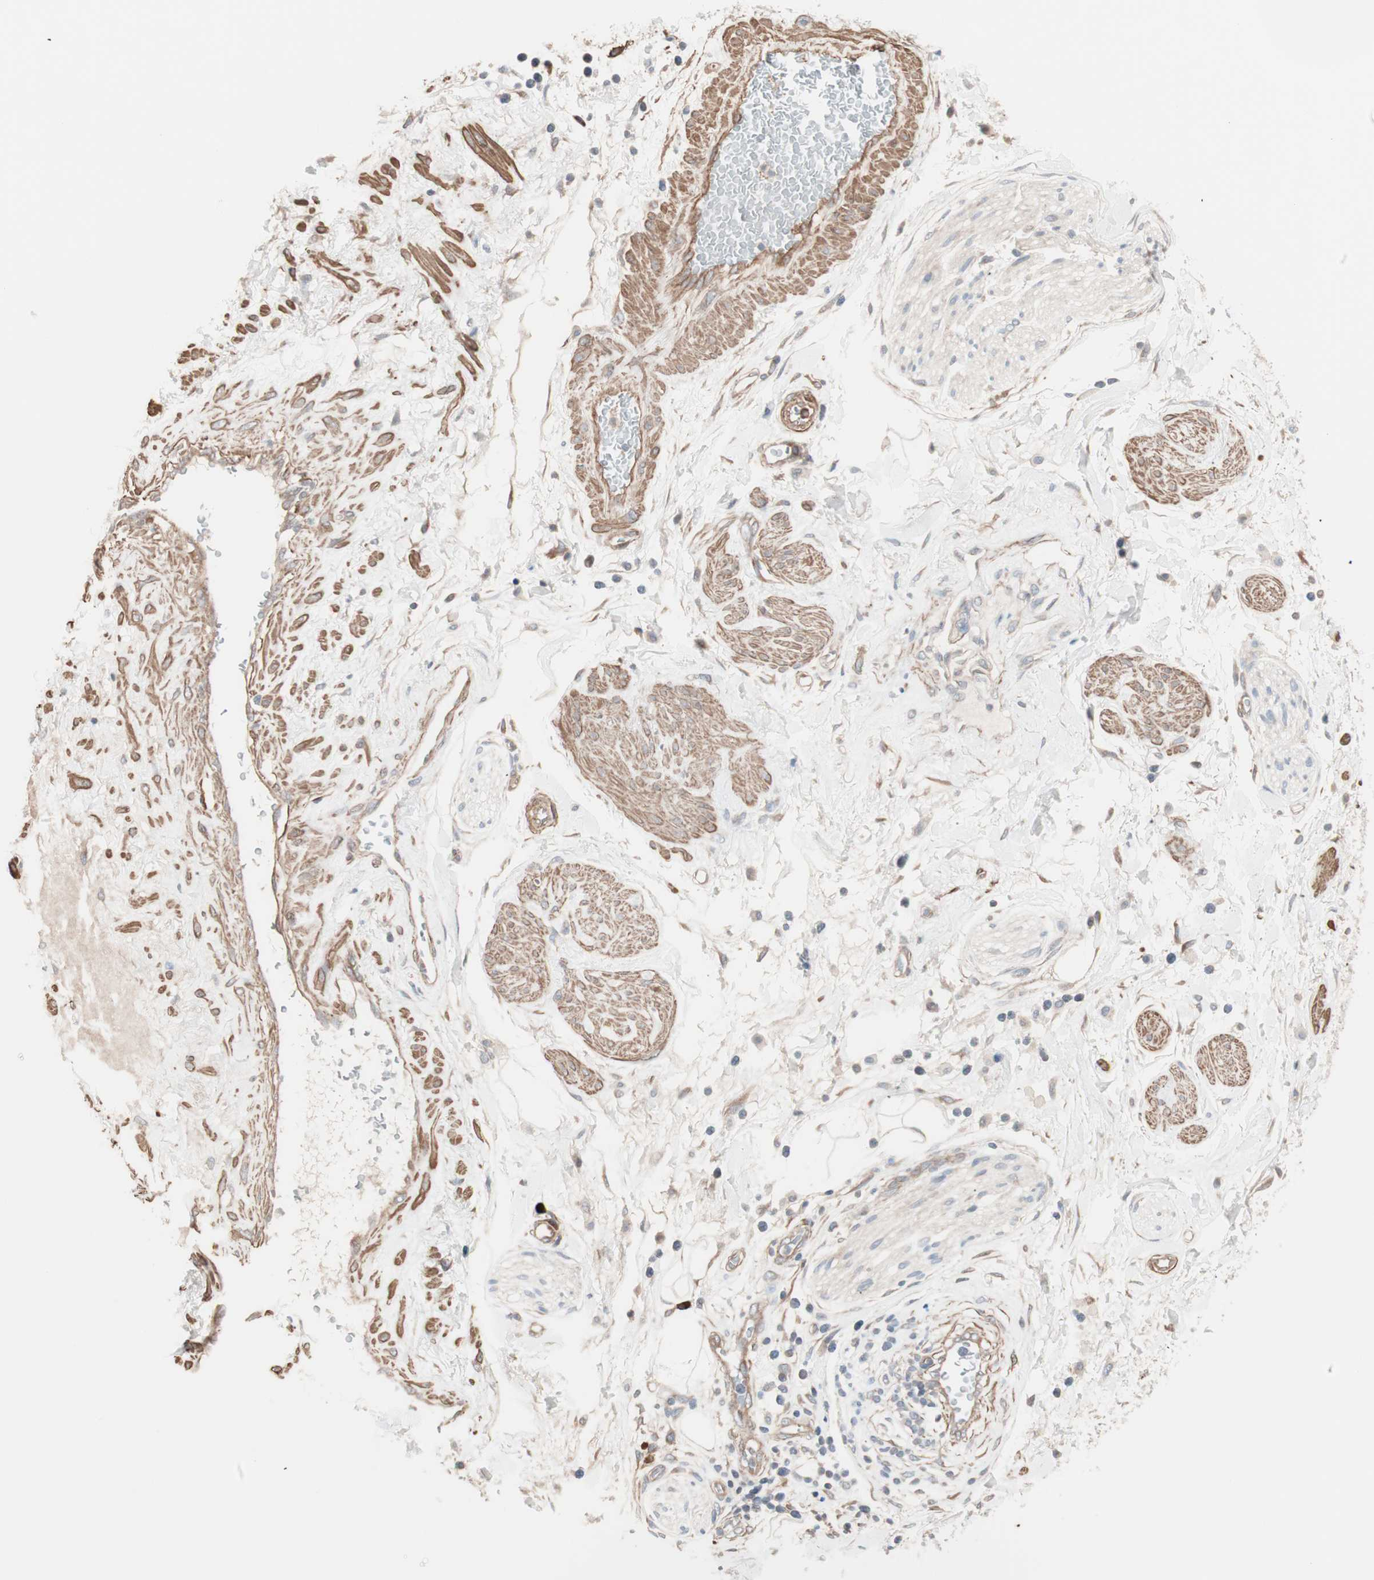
{"staining": {"intensity": "negative", "quantity": "none", "location": "none"}, "tissue": "adipose tissue", "cell_type": "Adipocytes", "image_type": "normal", "snomed": [{"axis": "morphology", "description": "Normal tissue, NOS"}, {"axis": "topography", "description": "Soft tissue"}, {"axis": "topography", "description": "Peripheral nerve tissue"}], "caption": "DAB (3,3'-diaminobenzidine) immunohistochemical staining of normal adipose tissue exhibits no significant expression in adipocytes.", "gene": "ALG5", "patient": {"sex": "female", "age": 71}}